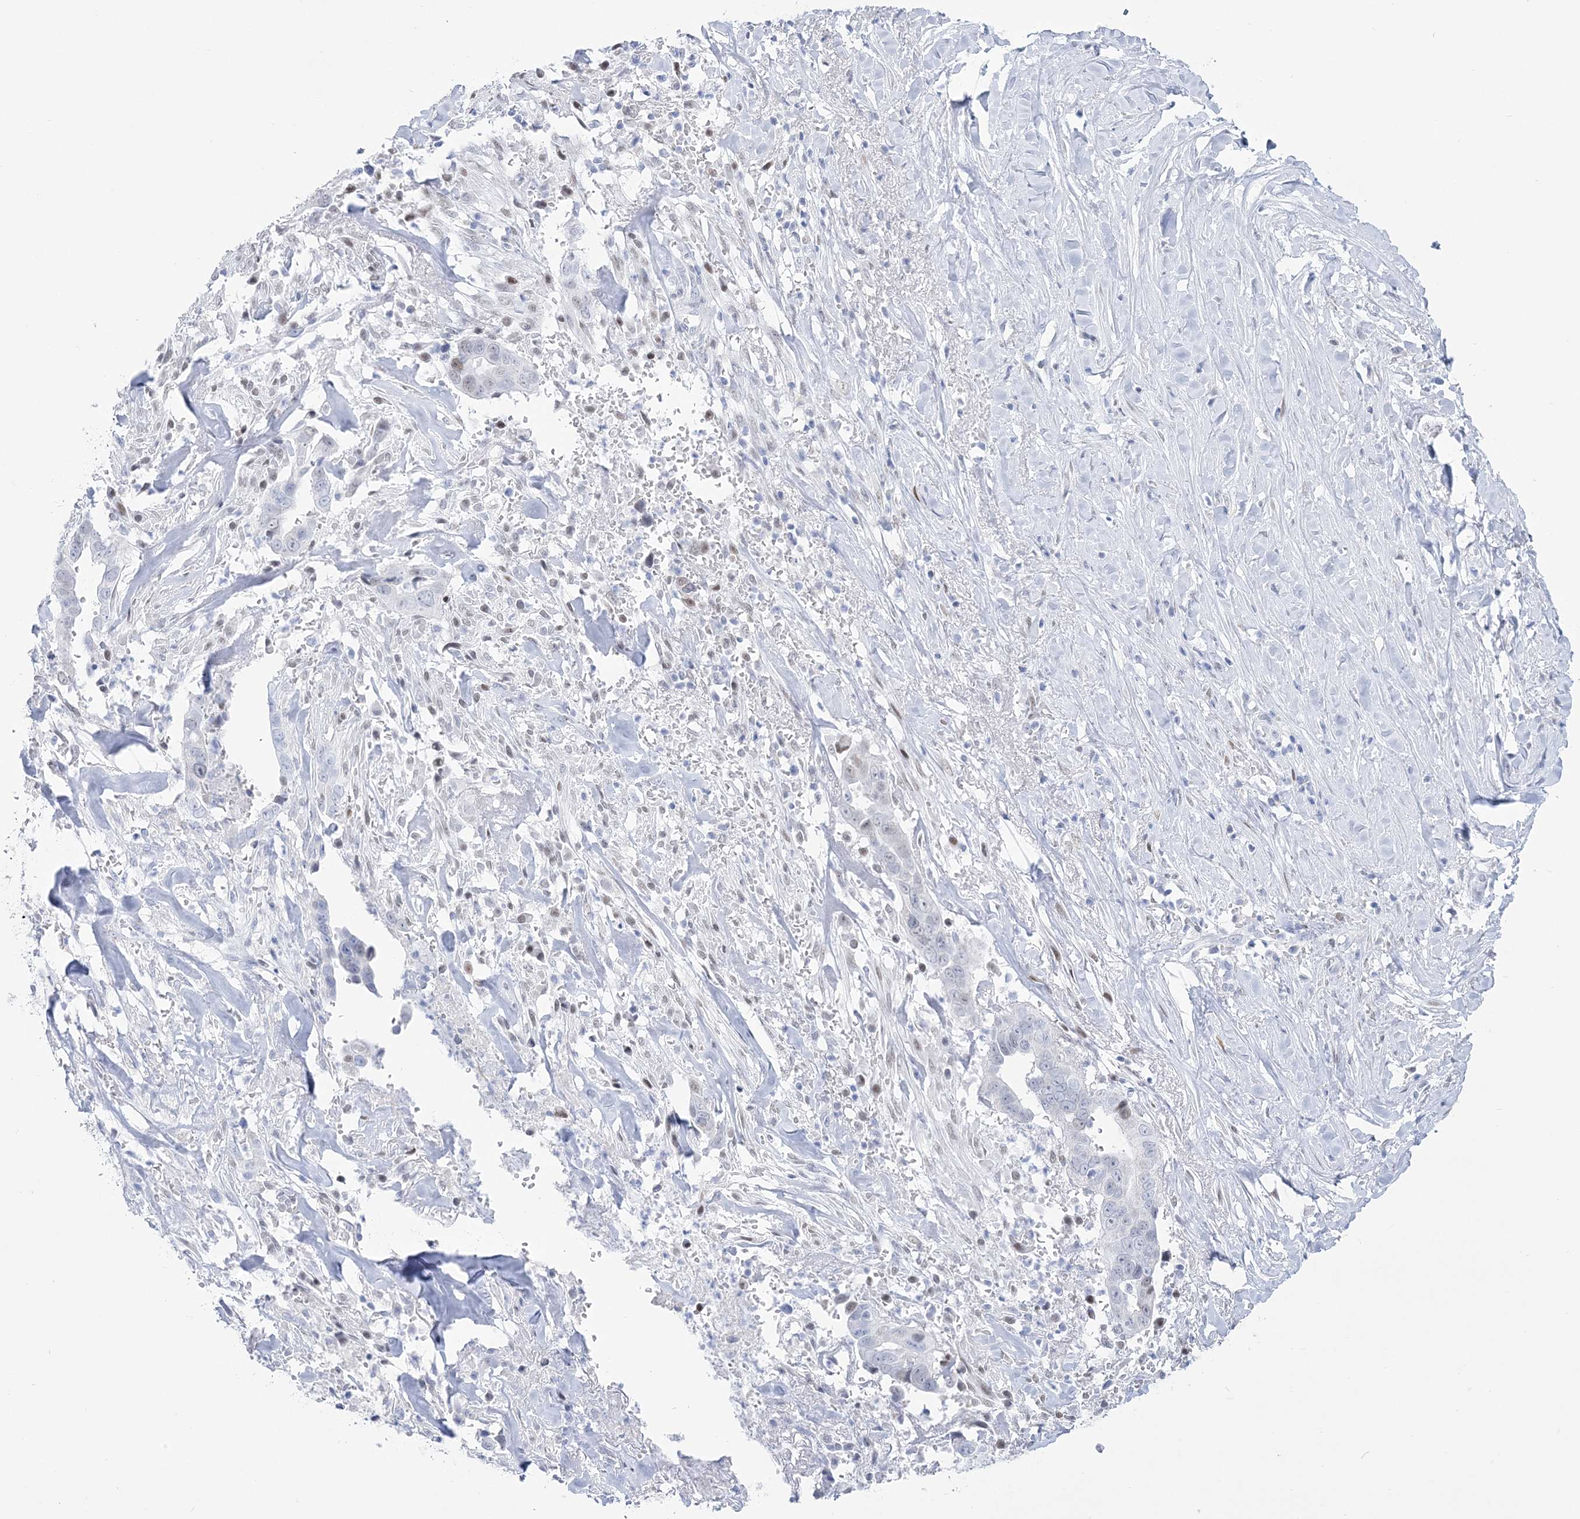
{"staining": {"intensity": "negative", "quantity": "none", "location": "none"}, "tissue": "liver cancer", "cell_type": "Tumor cells", "image_type": "cancer", "snomed": [{"axis": "morphology", "description": "Cholangiocarcinoma"}, {"axis": "topography", "description": "Liver"}], "caption": "Immunohistochemical staining of human liver cancer exhibits no significant positivity in tumor cells. (Immunohistochemistry, brightfield microscopy, high magnification).", "gene": "ZNF843", "patient": {"sex": "female", "age": 79}}